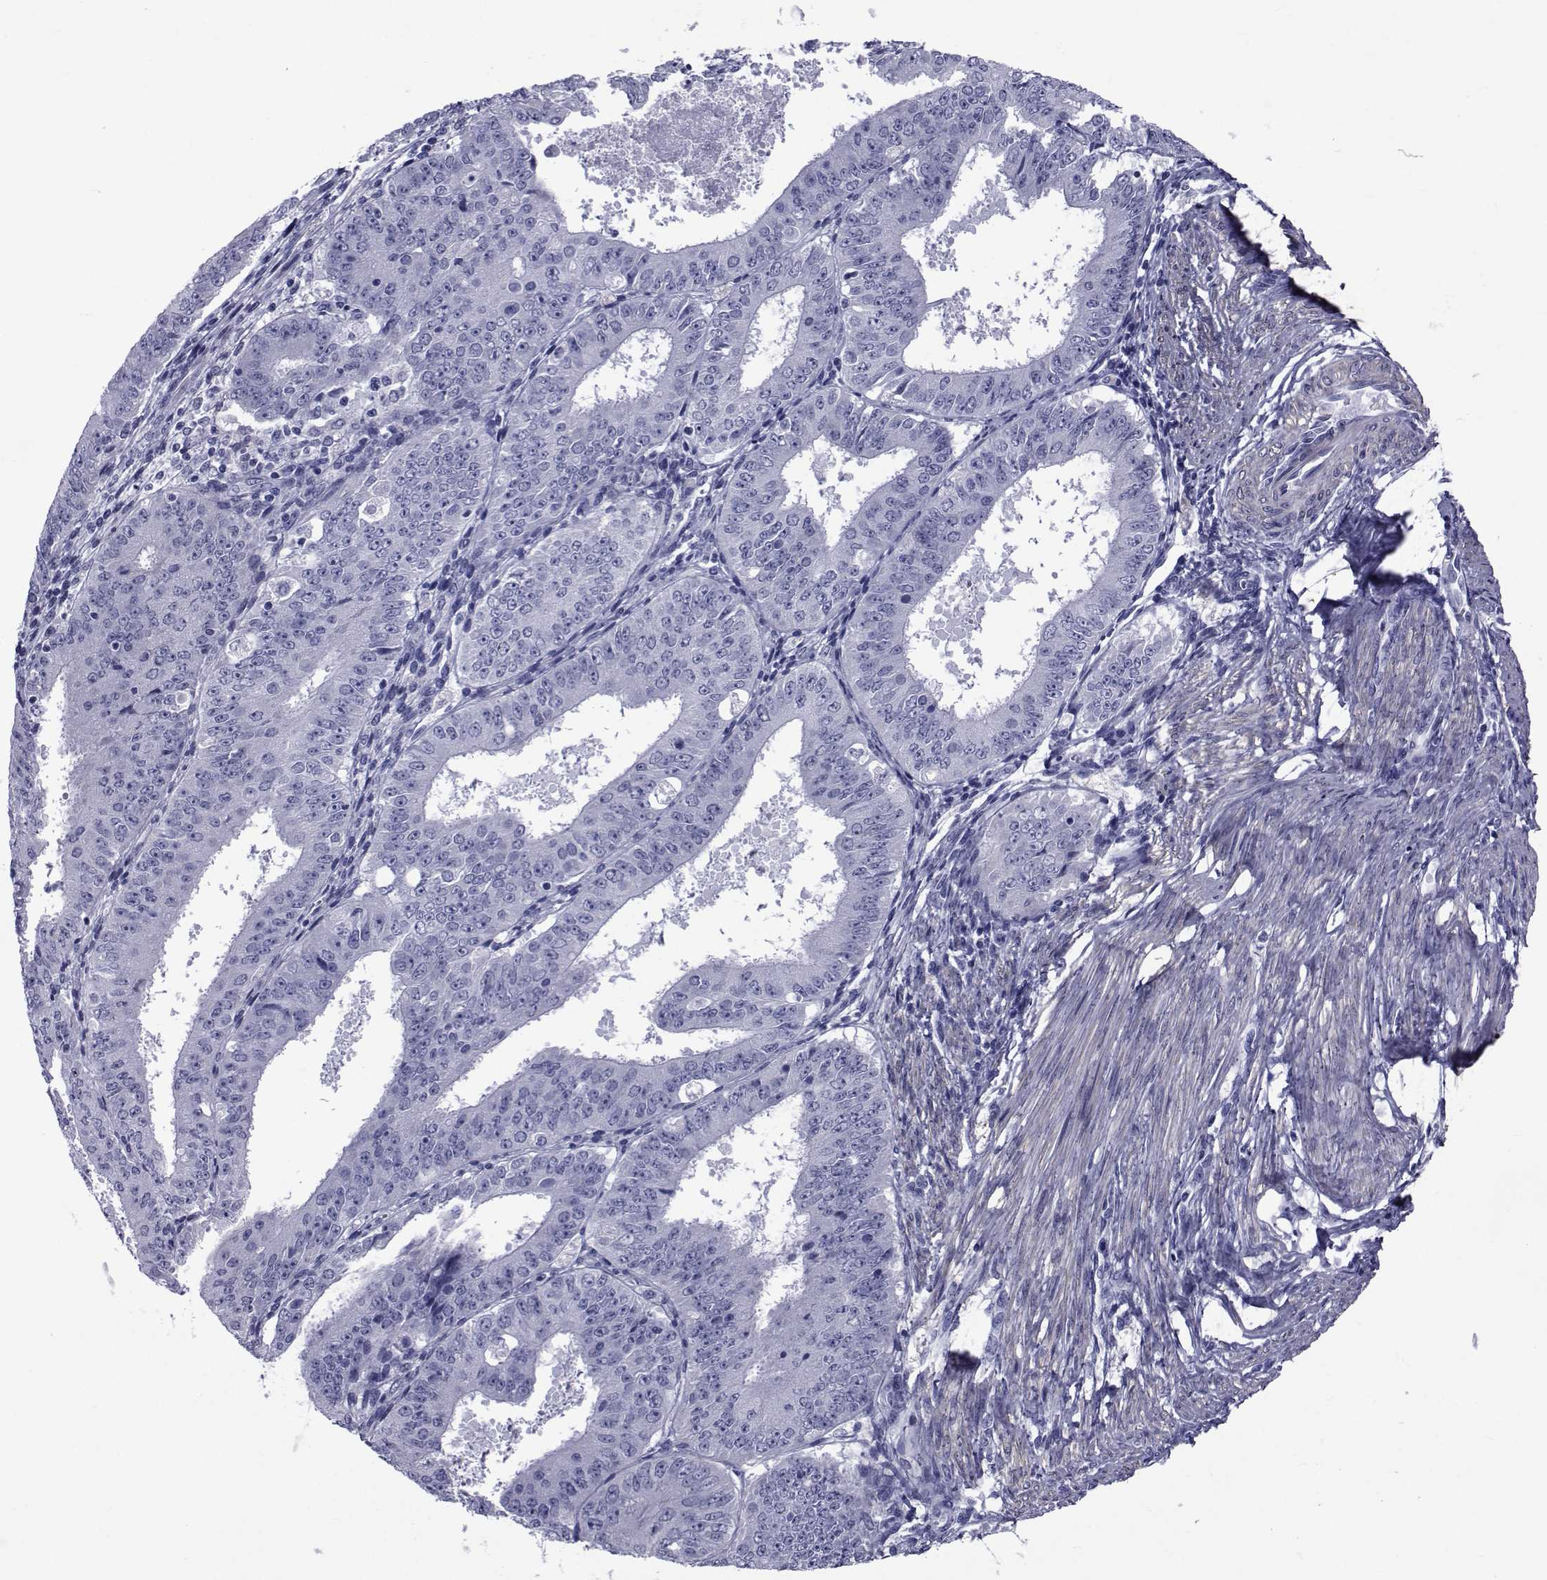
{"staining": {"intensity": "negative", "quantity": "none", "location": "none"}, "tissue": "ovarian cancer", "cell_type": "Tumor cells", "image_type": "cancer", "snomed": [{"axis": "morphology", "description": "Carcinoma, endometroid"}, {"axis": "topography", "description": "Ovary"}], "caption": "IHC photomicrograph of neoplastic tissue: human ovarian endometroid carcinoma stained with DAB (3,3'-diaminobenzidine) shows no significant protein staining in tumor cells.", "gene": "GKAP1", "patient": {"sex": "female", "age": 42}}